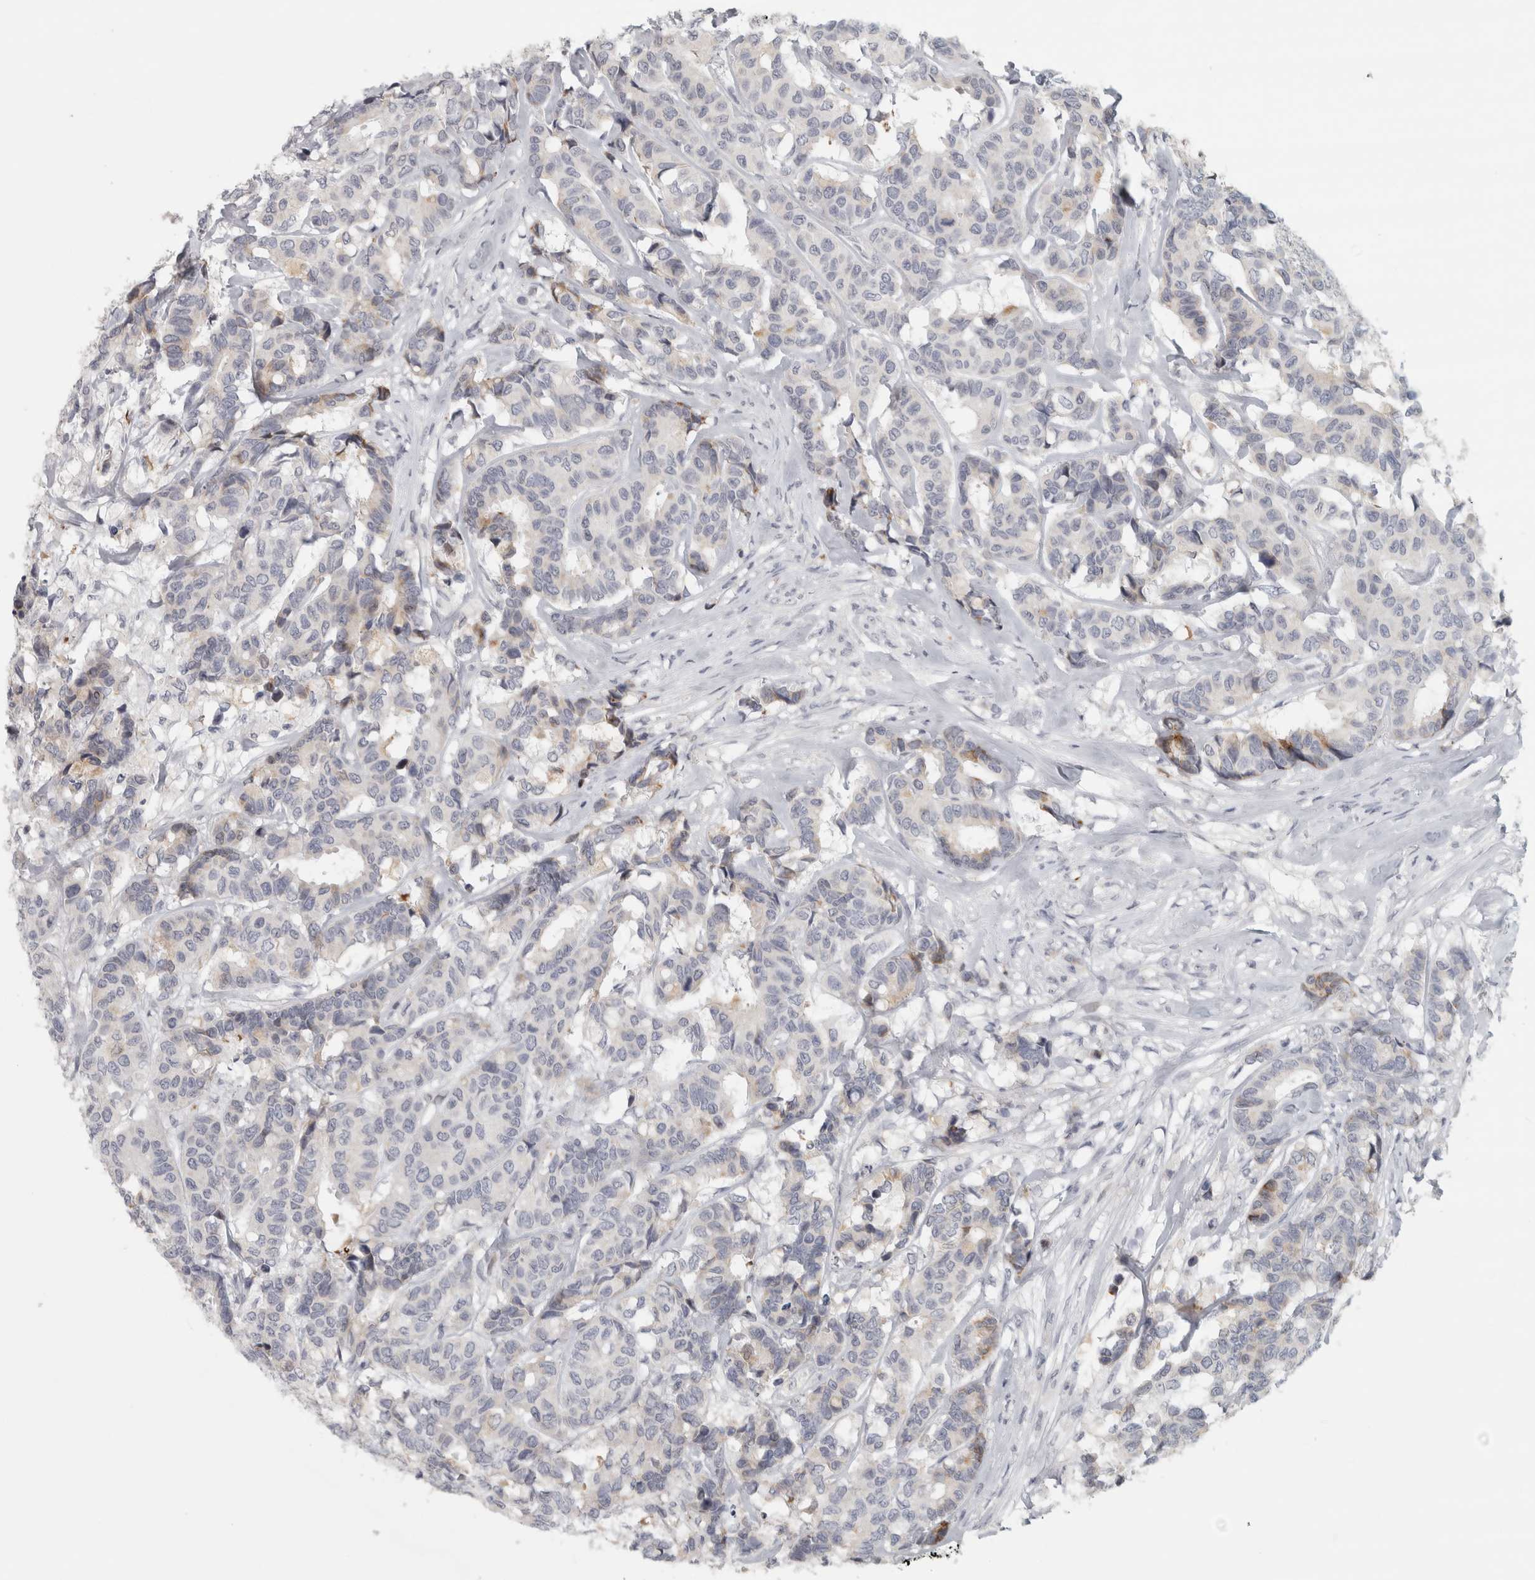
{"staining": {"intensity": "moderate", "quantity": "<25%", "location": "cytoplasmic/membranous"}, "tissue": "breast cancer", "cell_type": "Tumor cells", "image_type": "cancer", "snomed": [{"axis": "morphology", "description": "Duct carcinoma"}, {"axis": "topography", "description": "Breast"}], "caption": "Tumor cells show low levels of moderate cytoplasmic/membranous positivity in approximately <25% of cells in breast cancer (infiltrating ductal carcinoma).", "gene": "PTPRN2", "patient": {"sex": "female", "age": 87}}